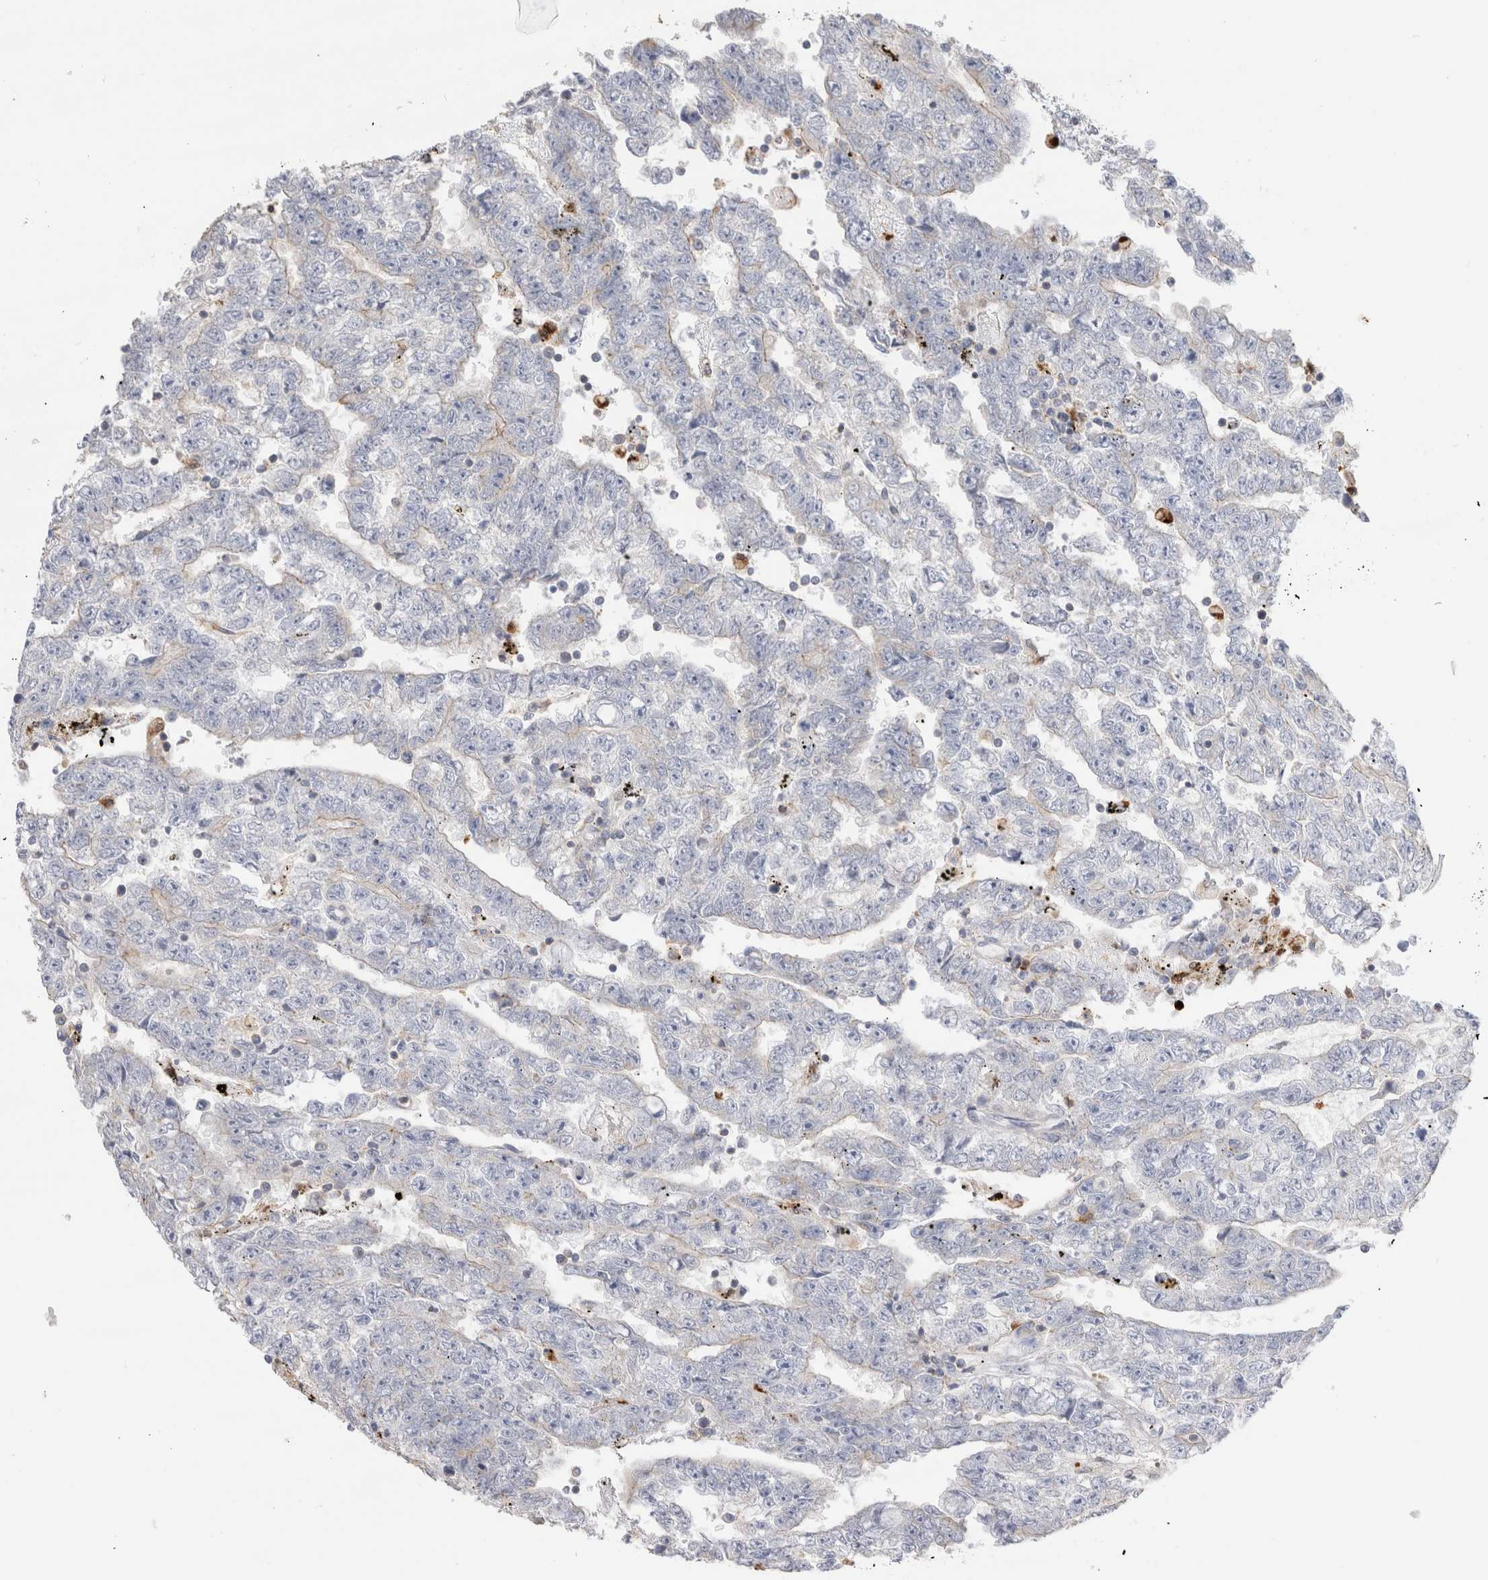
{"staining": {"intensity": "negative", "quantity": "none", "location": "none"}, "tissue": "testis cancer", "cell_type": "Tumor cells", "image_type": "cancer", "snomed": [{"axis": "morphology", "description": "Carcinoma, Embryonal, NOS"}, {"axis": "topography", "description": "Testis"}], "caption": "The immunohistochemistry image has no significant expression in tumor cells of embryonal carcinoma (testis) tissue.", "gene": "NXT2", "patient": {"sex": "male", "age": 25}}